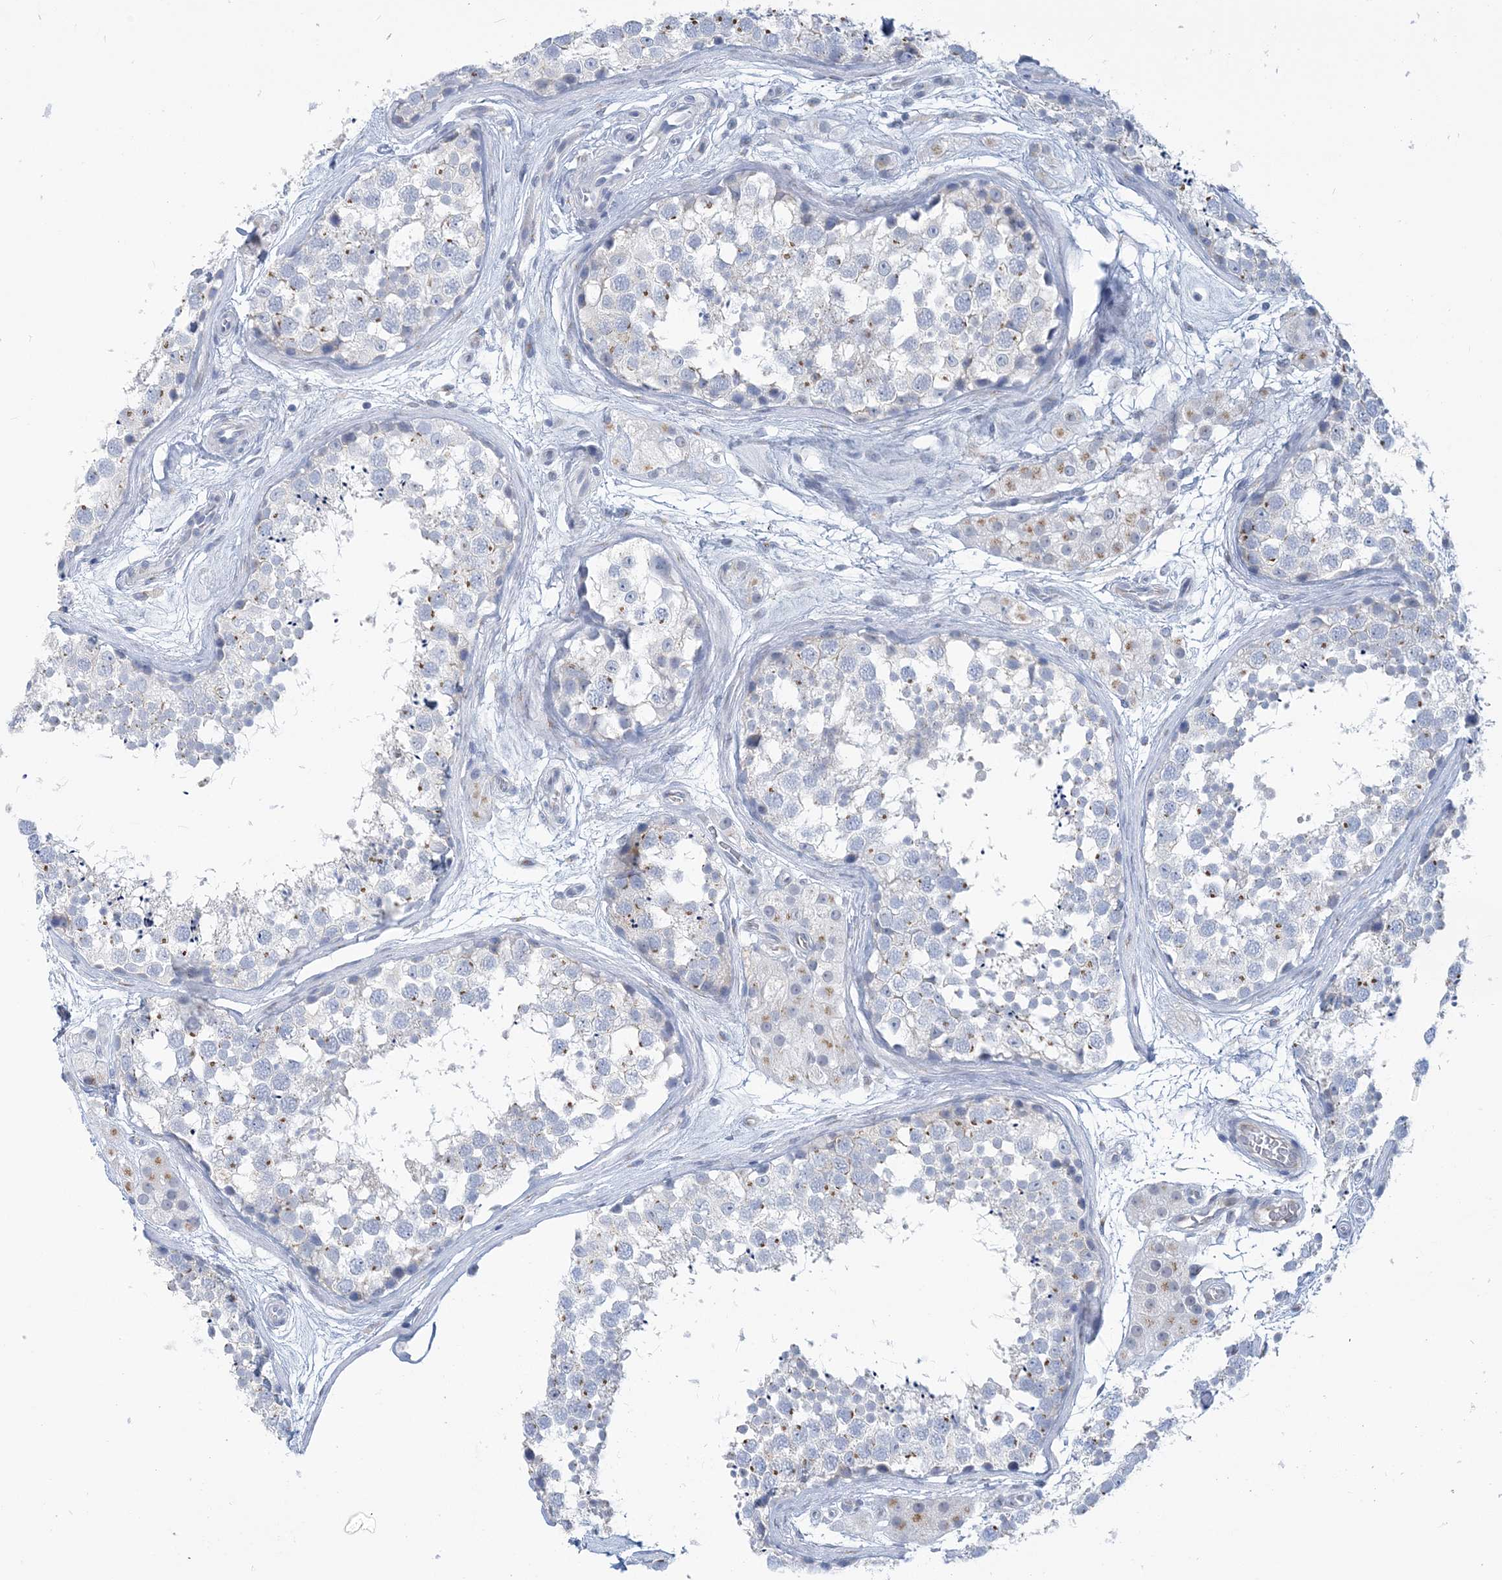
{"staining": {"intensity": "moderate", "quantity": "<25%", "location": "cytoplasmic/membranous"}, "tissue": "testis", "cell_type": "Cells in seminiferous ducts", "image_type": "normal", "snomed": [{"axis": "morphology", "description": "Normal tissue, NOS"}, {"axis": "topography", "description": "Testis"}], "caption": "Normal testis exhibits moderate cytoplasmic/membranous expression in approximately <25% of cells in seminiferous ducts, visualized by immunohistochemistry.", "gene": "PLEKHG4B", "patient": {"sex": "male", "age": 56}}